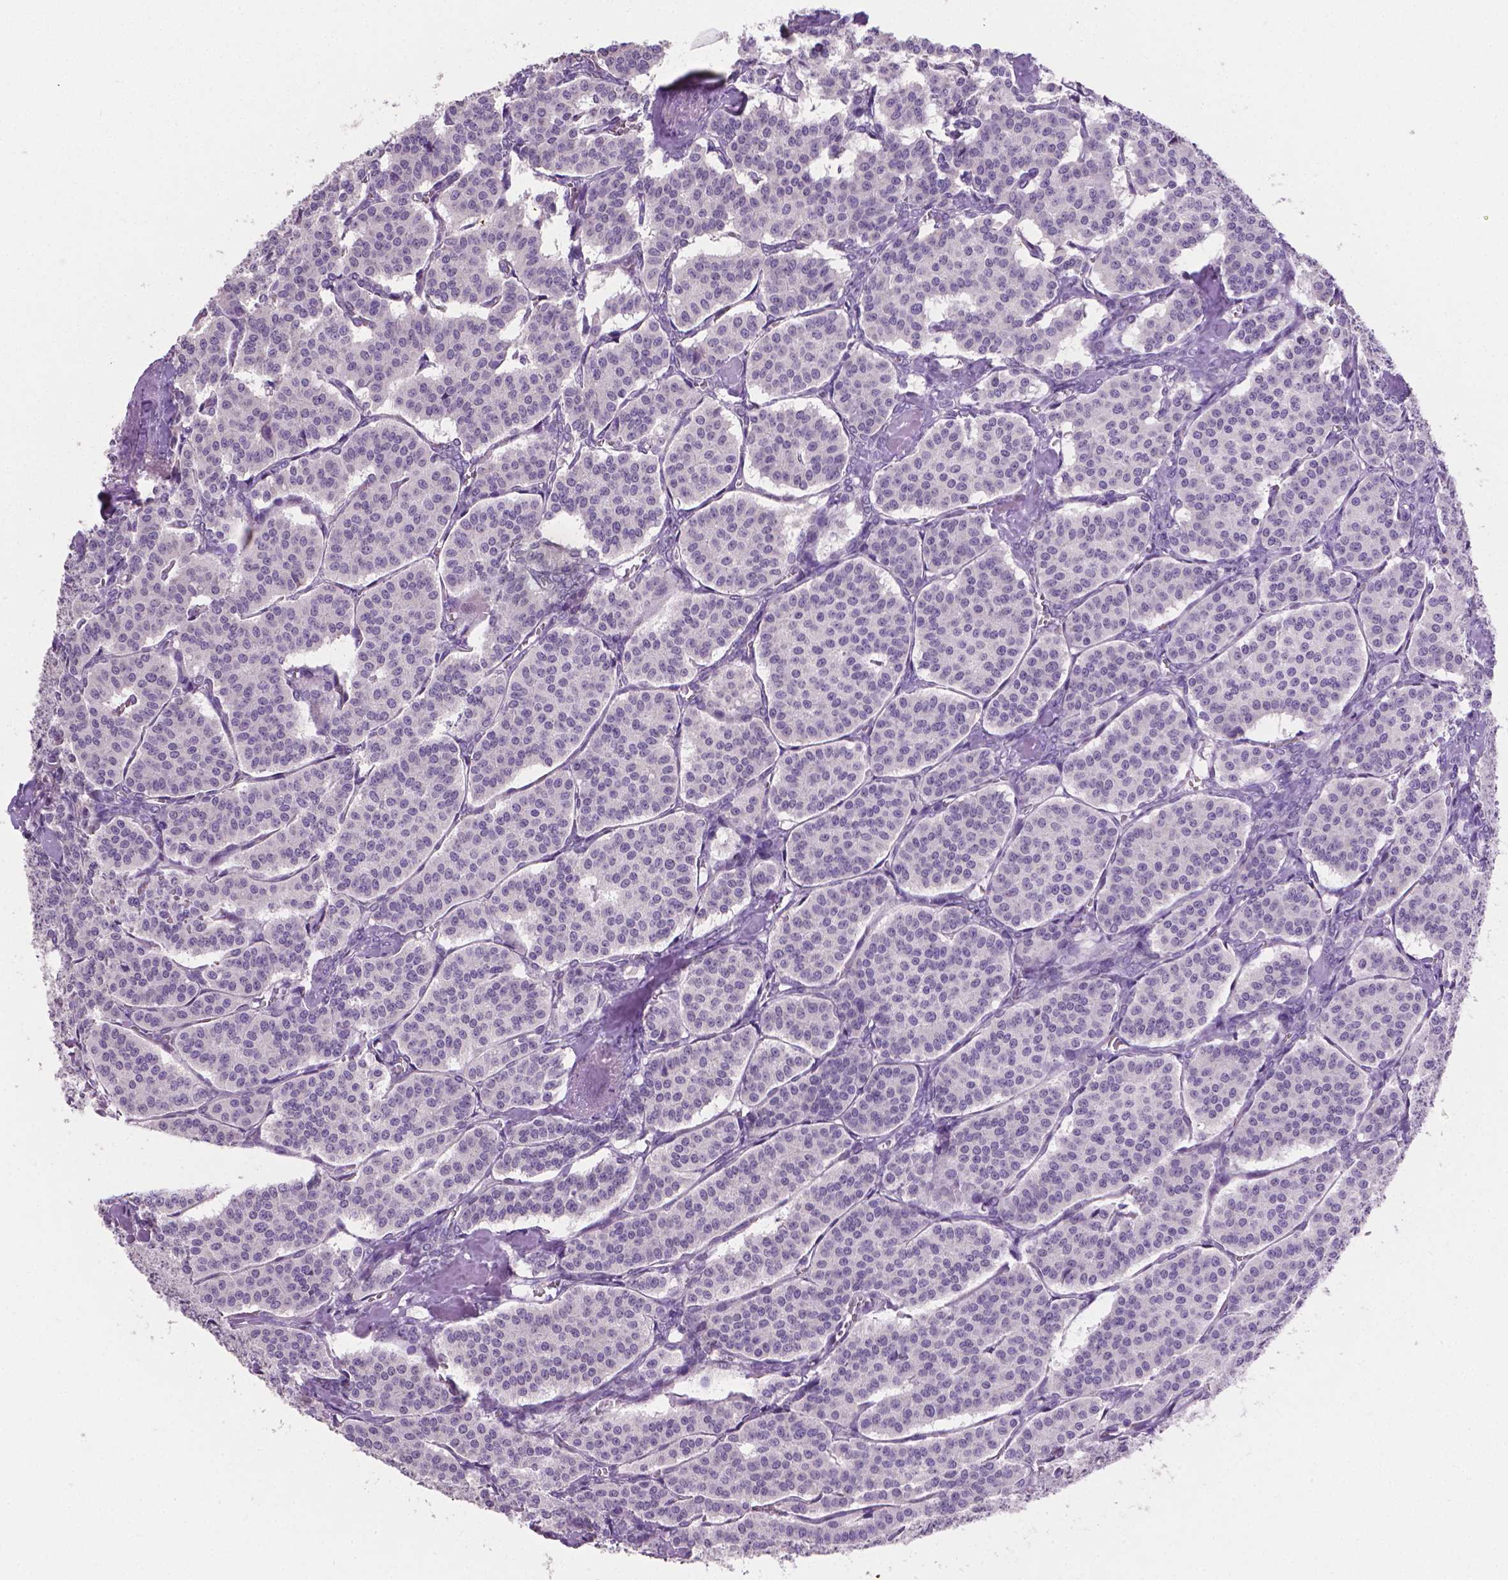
{"staining": {"intensity": "negative", "quantity": "none", "location": "none"}, "tissue": "carcinoid", "cell_type": "Tumor cells", "image_type": "cancer", "snomed": [{"axis": "morphology", "description": "Carcinoid, malignant, NOS"}, {"axis": "topography", "description": "Lung"}], "caption": "This is an immunohistochemistry (IHC) micrograph of human carcinoid. There is no positivity in tumor cells.", "gene": "TNNI2", "patient": {"sex": "female", "age": 46}}